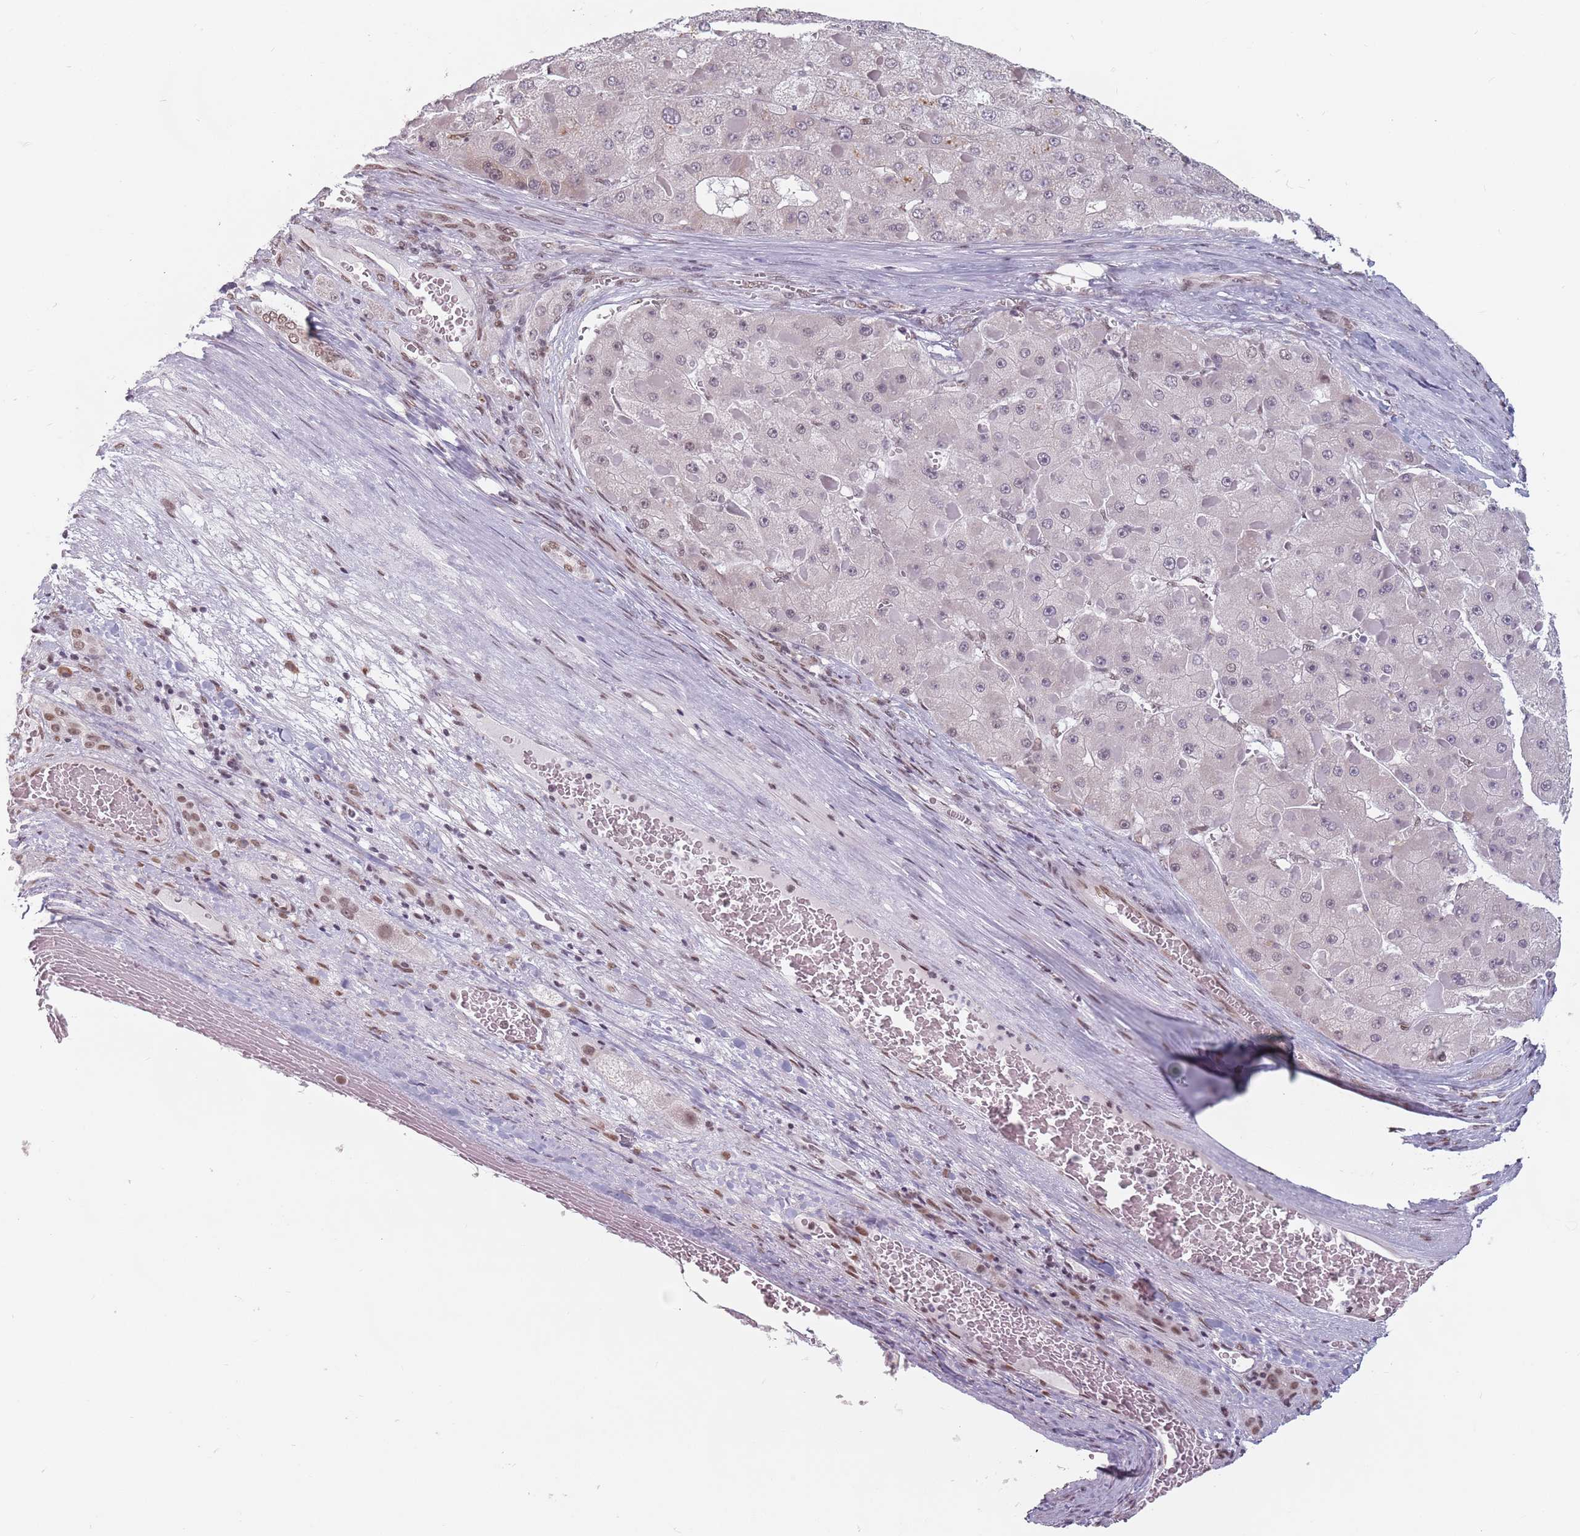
{"staining": {"intensity": "weak", "quantity": "<25%", "location": "nuclear"}, "tissue": "liver cancer", "cell_type": "Tumor cells", "image_type": "cancer", "snomed": [{"axis": "morphology", "description": "Carcinoma, Hepatocellular, NOS"}, {"axis": "topography", "description": "Liver"}], "caption": "IHC micrograph of liver cancer (hepatocellular carcinoma) stained for a protein (brown), which demonstrates no positivity in tumor cells.", "gene": "PTCHD1", "patient": {"sex": "female", "age": 73}}